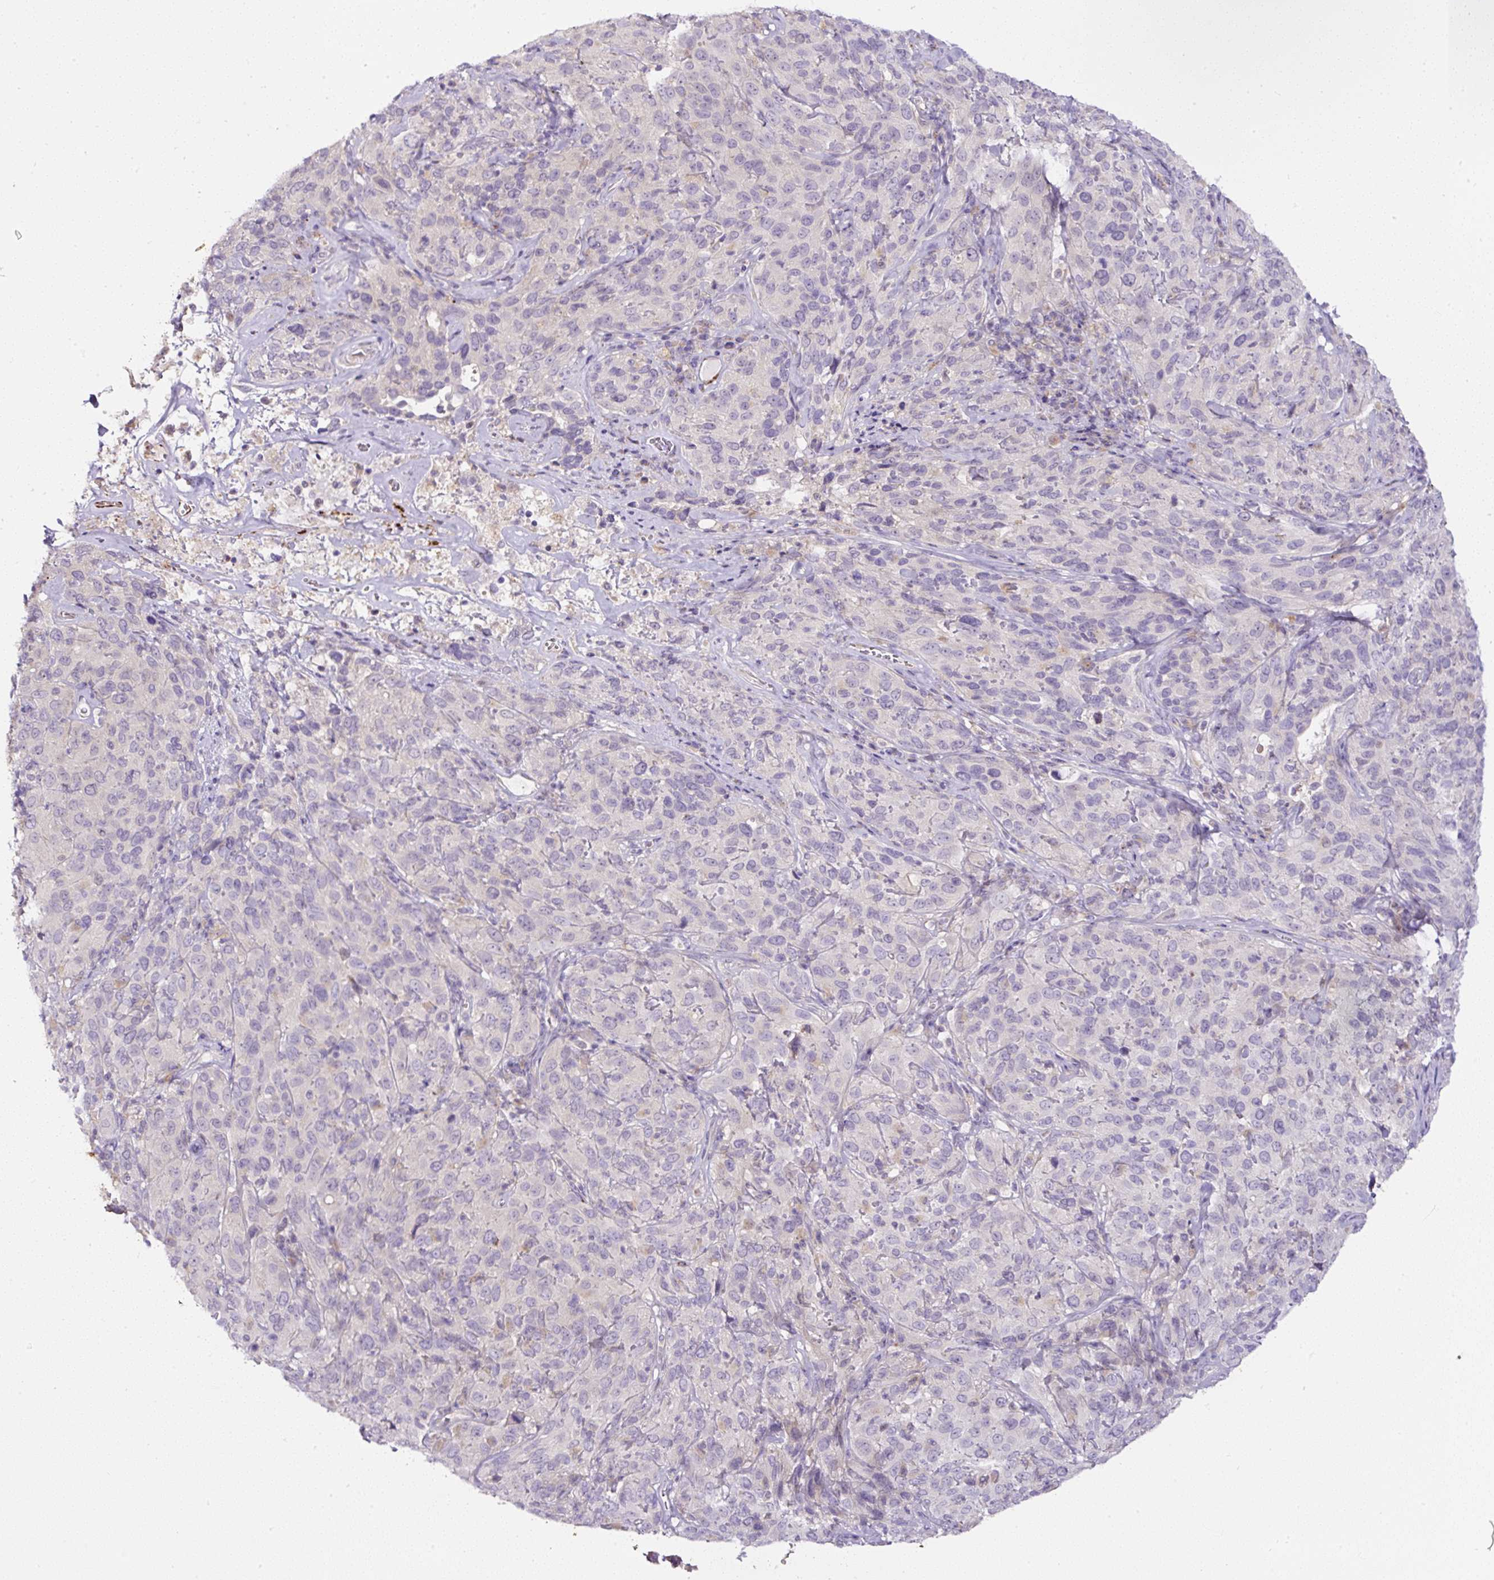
{"staining": {"intensity": "negative", "quantity": "none", "location": "none"}, "tissue": "cervical cancer", "cell_type": "Tumor cells", "image_type": "cancer", "snomed": [{"axis": "morphology", "description": "Squamous cell carcinoma, NOS"}, {"axis": "topography", "description": "Cervix"}], "caption": "Immunohistochemistry (IHC) photomicrograph of neoplastic tissue: squamous cell carcinoma (cervical) stained with DAB reveals no significant protein positivity in tumor cells.", "gene": "HPS4", "patient": {"sex": "female", "age": 51}}